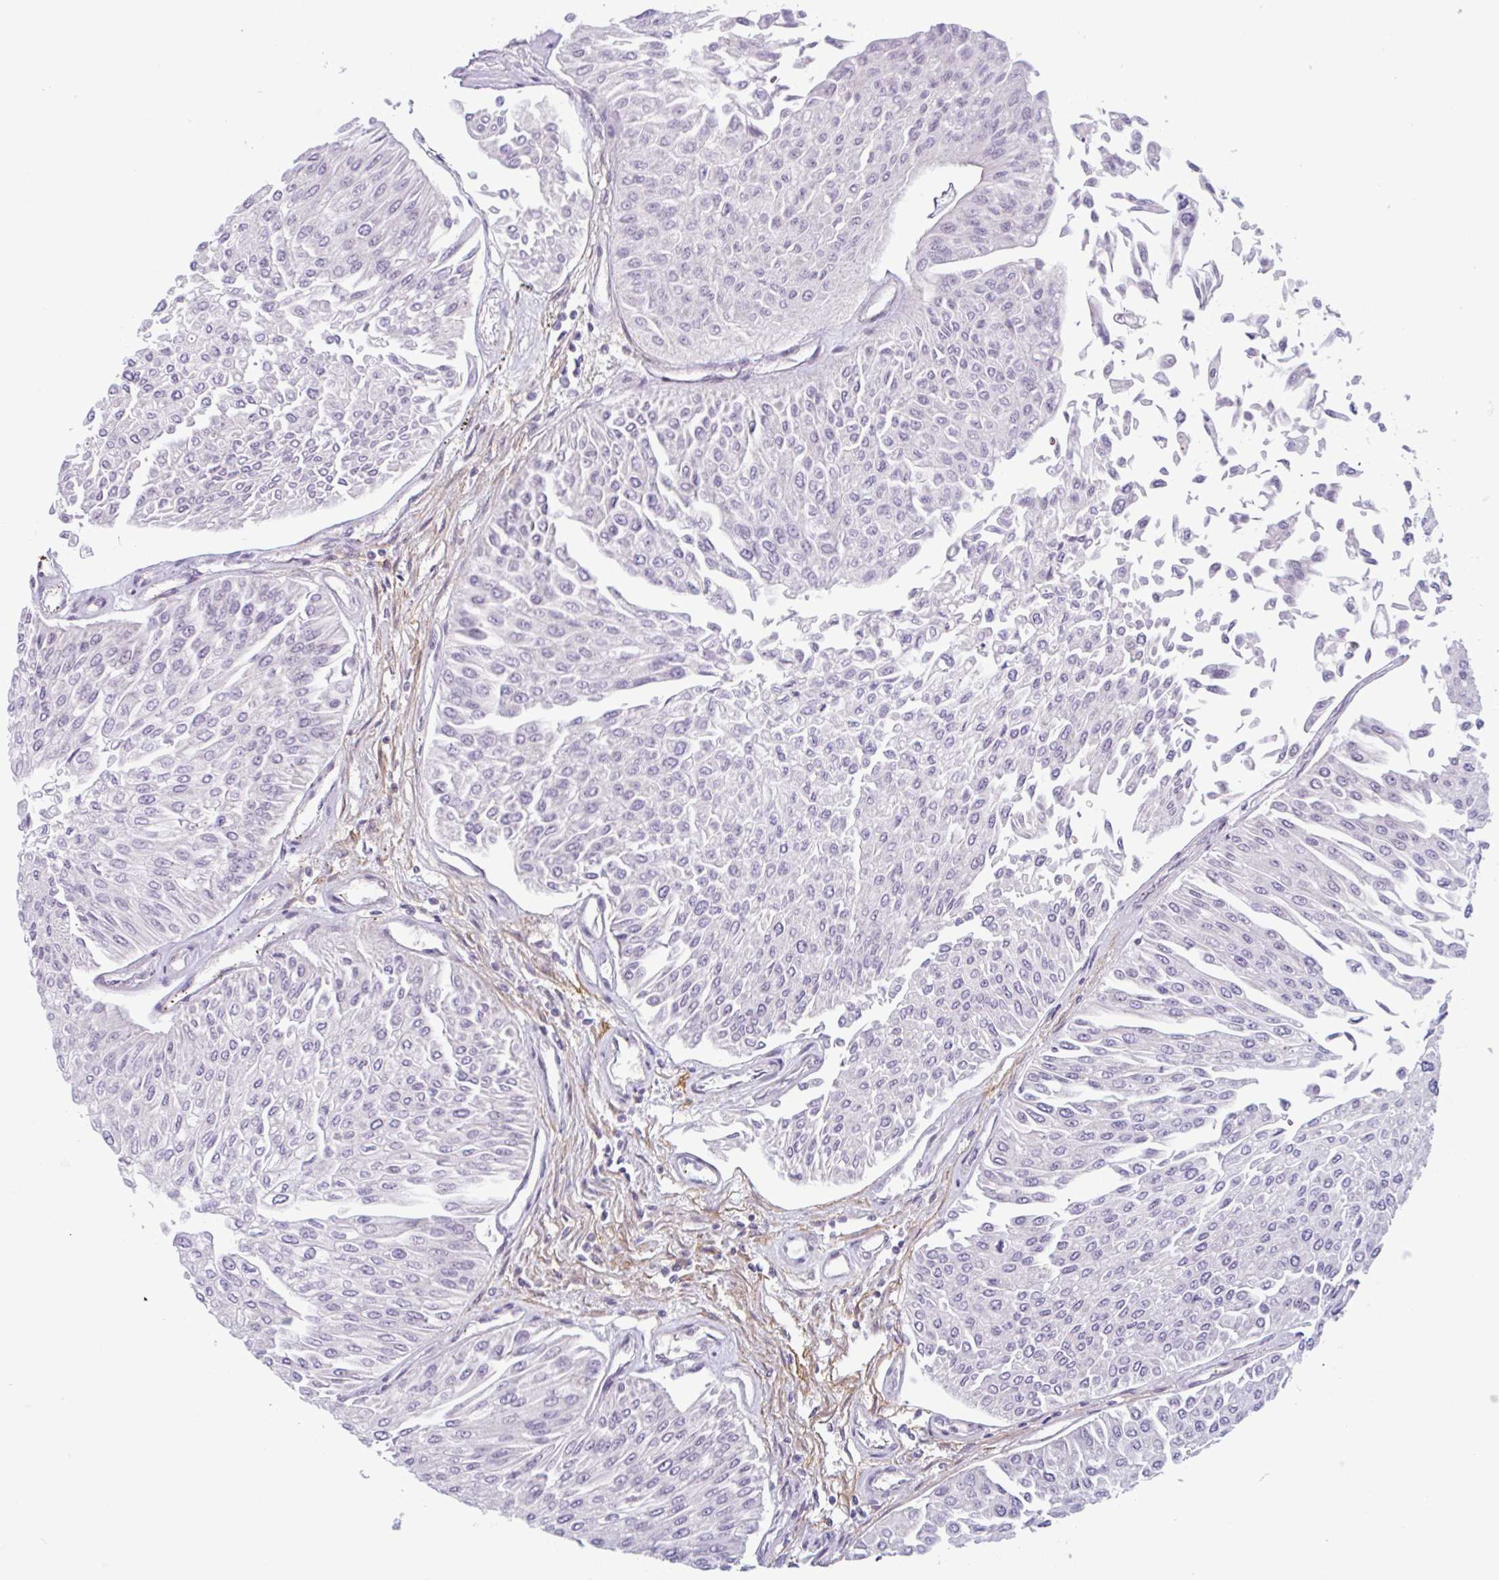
{"staining": {"intensity": "negative", "quantity": "none", "location": "none"}, "tissue": "urothelial cancer", "cell_type": "Tumor cells", "image_type": "cancer", "snomed": [{"axis": "morphology", "description": "Urothelial carcinoma, Low grade"}, {"axis": "topography", "description": "Urinary bladder"}], "caption": "There is no significant staining in tumor cells of urothelial cancer.", "gene": "TMEM119", "patient": {"sex": "male", "age": 67}}